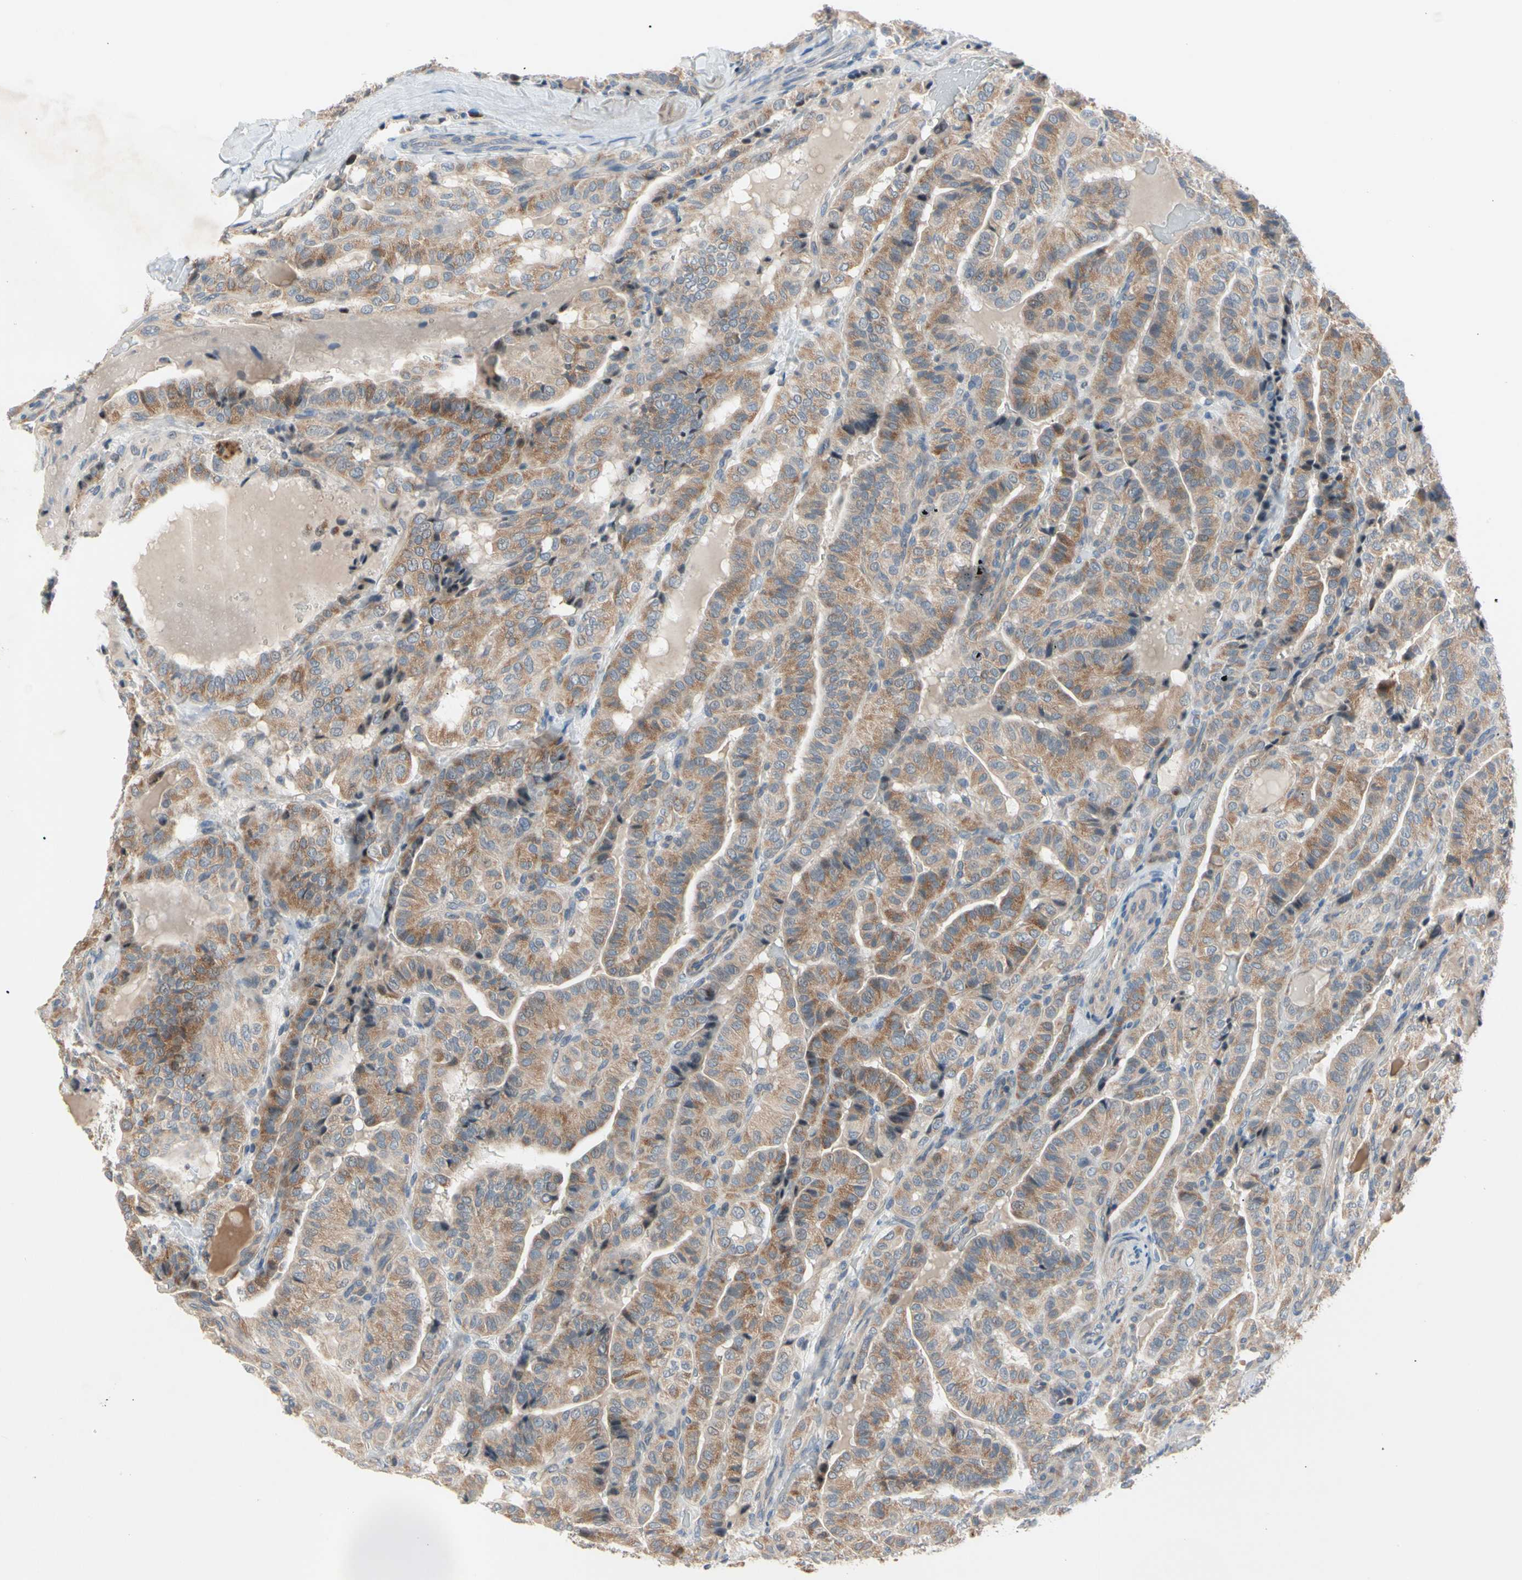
{"staining": {"intensity": "moderate", "quantity": ">75%", "location": "cytoplasmic/membranous"}, "tissue": "thyroid cancer", "cell_type": "Tumor cells", "image_type": "cancer", "snomed": [{"axis": "morphology", "description": "Papillary adenocarcinoma, NOS"}, {"axis": "topography", "description": "Thyroid gland"}], "caption": "Protein staining of thyroid cancer (papillary adenocarcinoma) tissue displays moderate cytoplasmic/membranous staining in about >75% of tumor cells. The staining was performed using DAB to visualize the protein expression in brown, while the nuclei were stained in blue with hematoxylin (Magnification: 20x).", "gene": "MARK1", "patient": {"sex": "male", "age": 77}}